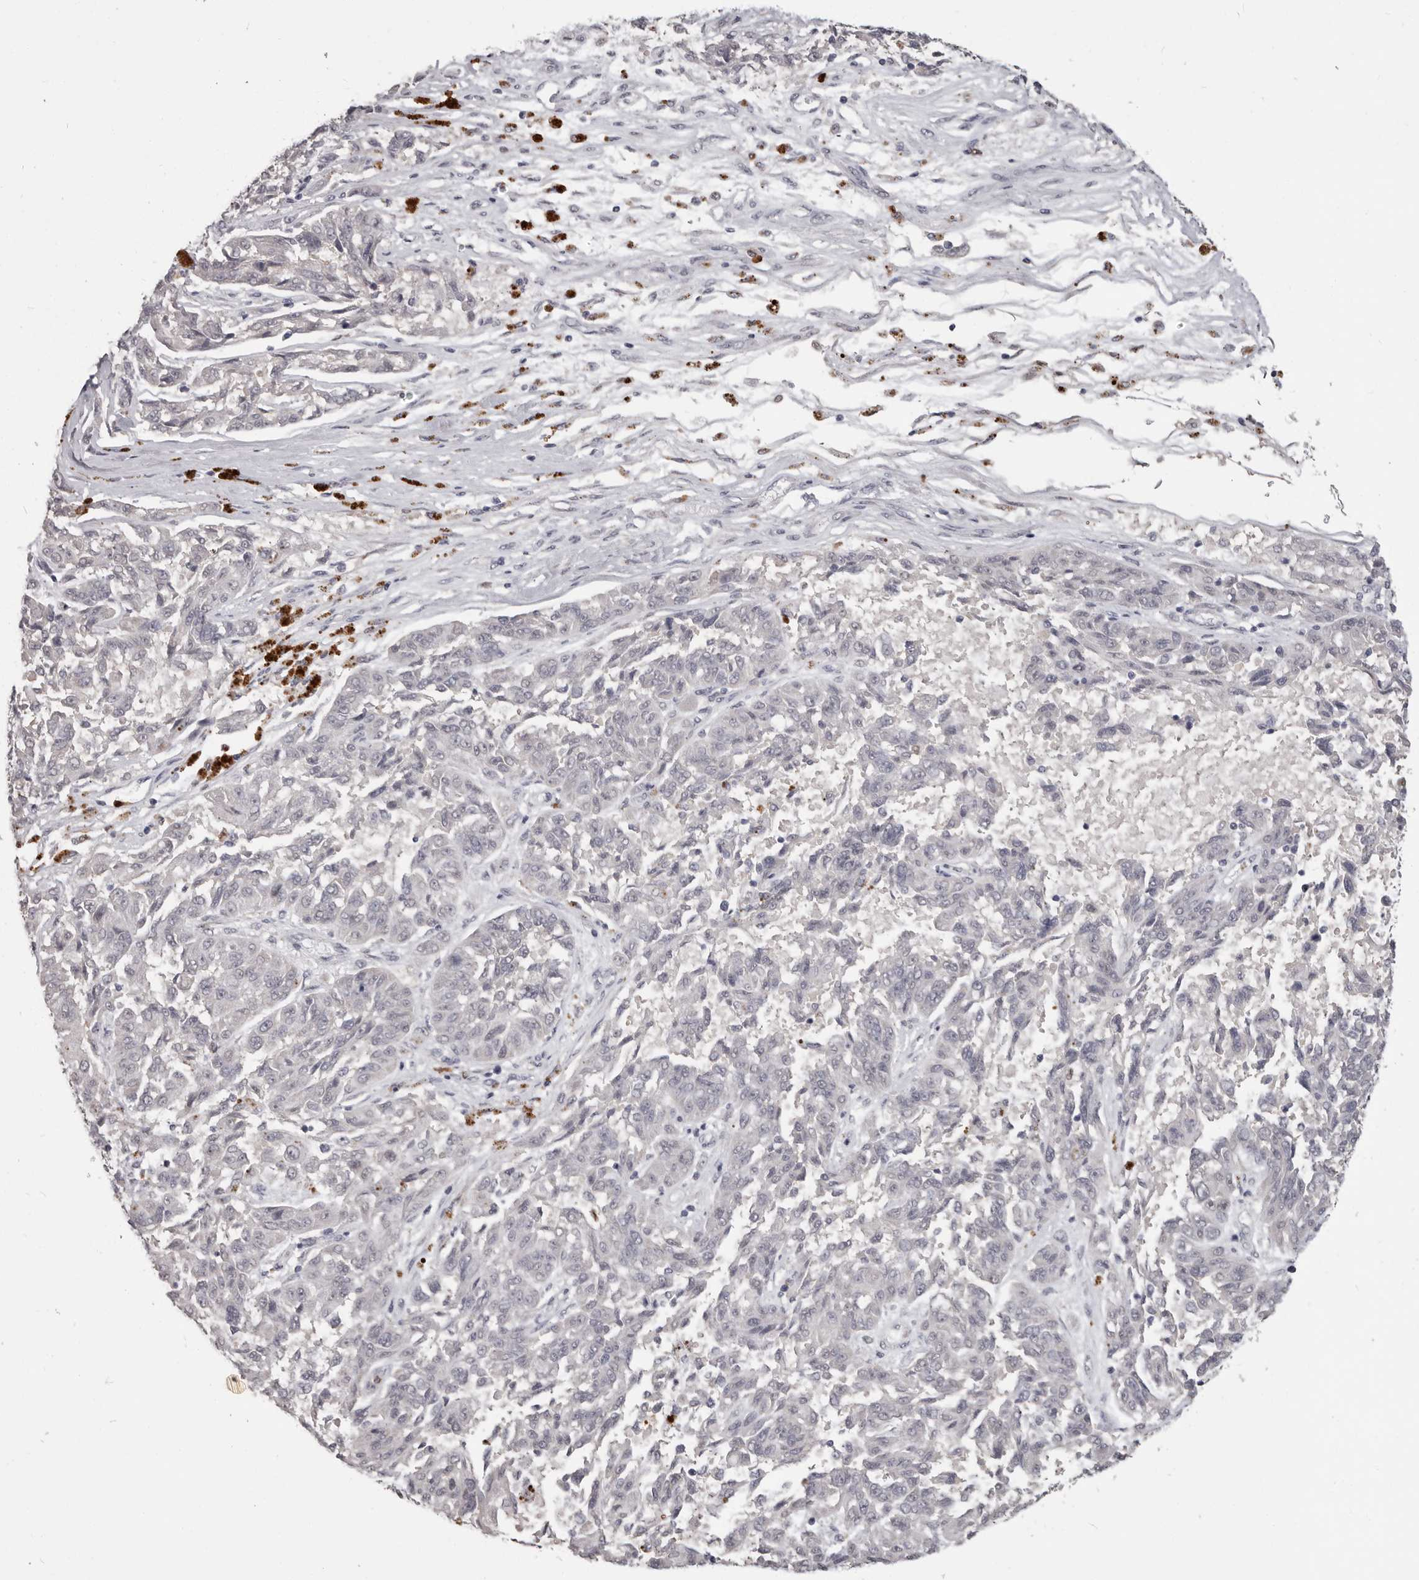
{"staining": {"intensity": "negative", "quantity": "none", "location": "none"}, "tissue": "melanoma", "cell_type": "Tumor cells", "image_type": "cancer", "snomed": [{"axis": "morphology", "description": "Malignant melanoma, NOS"}, {"axis": "topography", "description": "Skin"}], "caption": "The image demonstrates no staining of tumor cells in malignant melanoma.", "gene": "GPR157", "patient": {"sex": "male", "age": 53}}